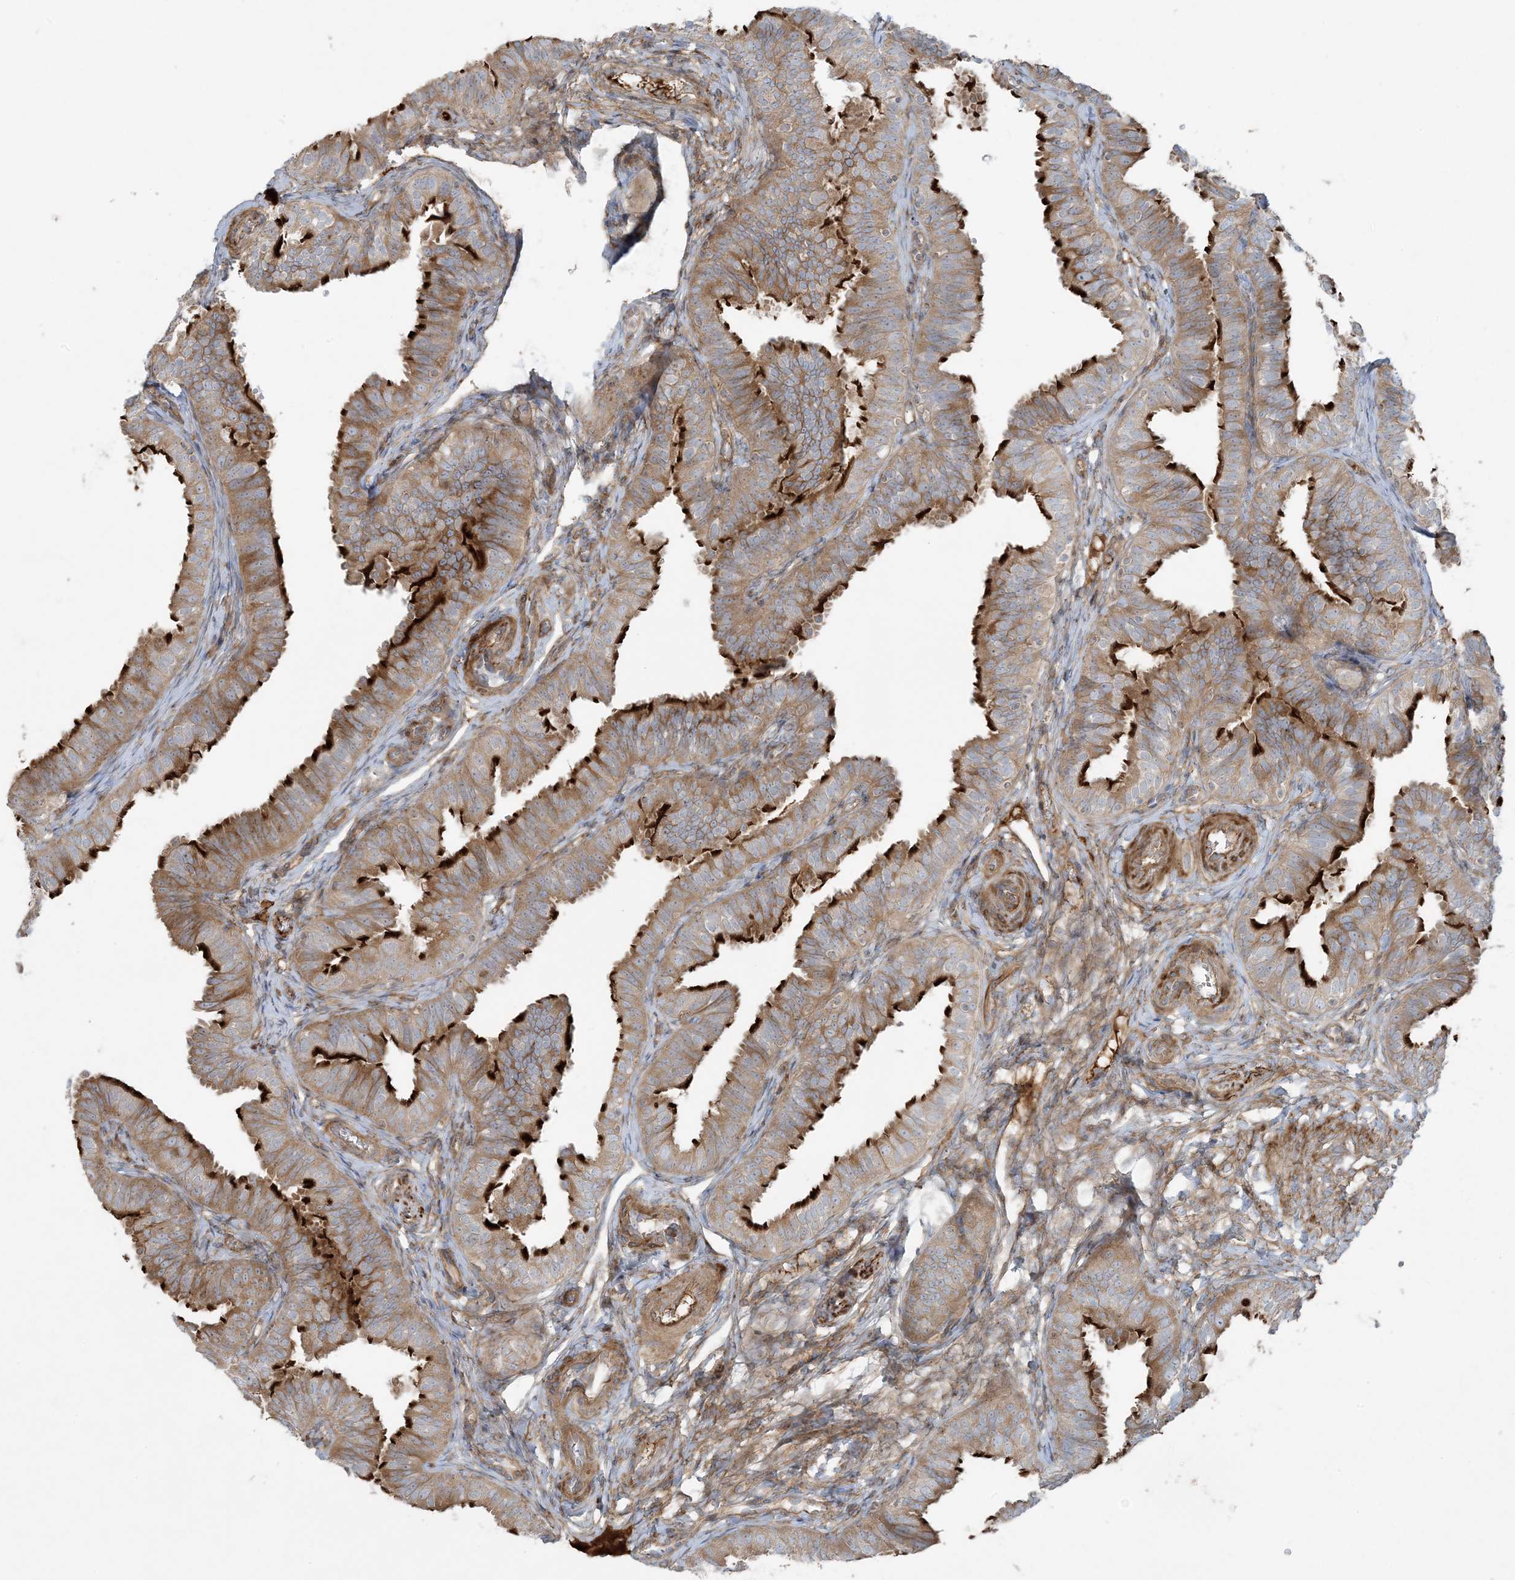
{"staining": {"intensity": "strong", "quantity": ">75%", "location": "cytoplasmic/membranous"}, "tissue": "fallopian tube", "cell_type": "Glandular cells", "image_type": "normal", "snomed": [{"axis": "morphology", "description": "Normal tissue, NOS"}, {"axis": "topography", "description": "Fallopian tube"}], "caption": "Brown immunohistochemical staining in benign human fallopian tube reveals strong cytoplasmic/membranous expression in approximately >75% of glandular cells. The staining is performed using DAB (3,3'-diaminobenzidine) brown chromogen to label protein expression. The nuclei are counter-stained blue using hematoxylin.", "gene": "PIK3R4", "patient": {"sex": "female", "age": 35}}